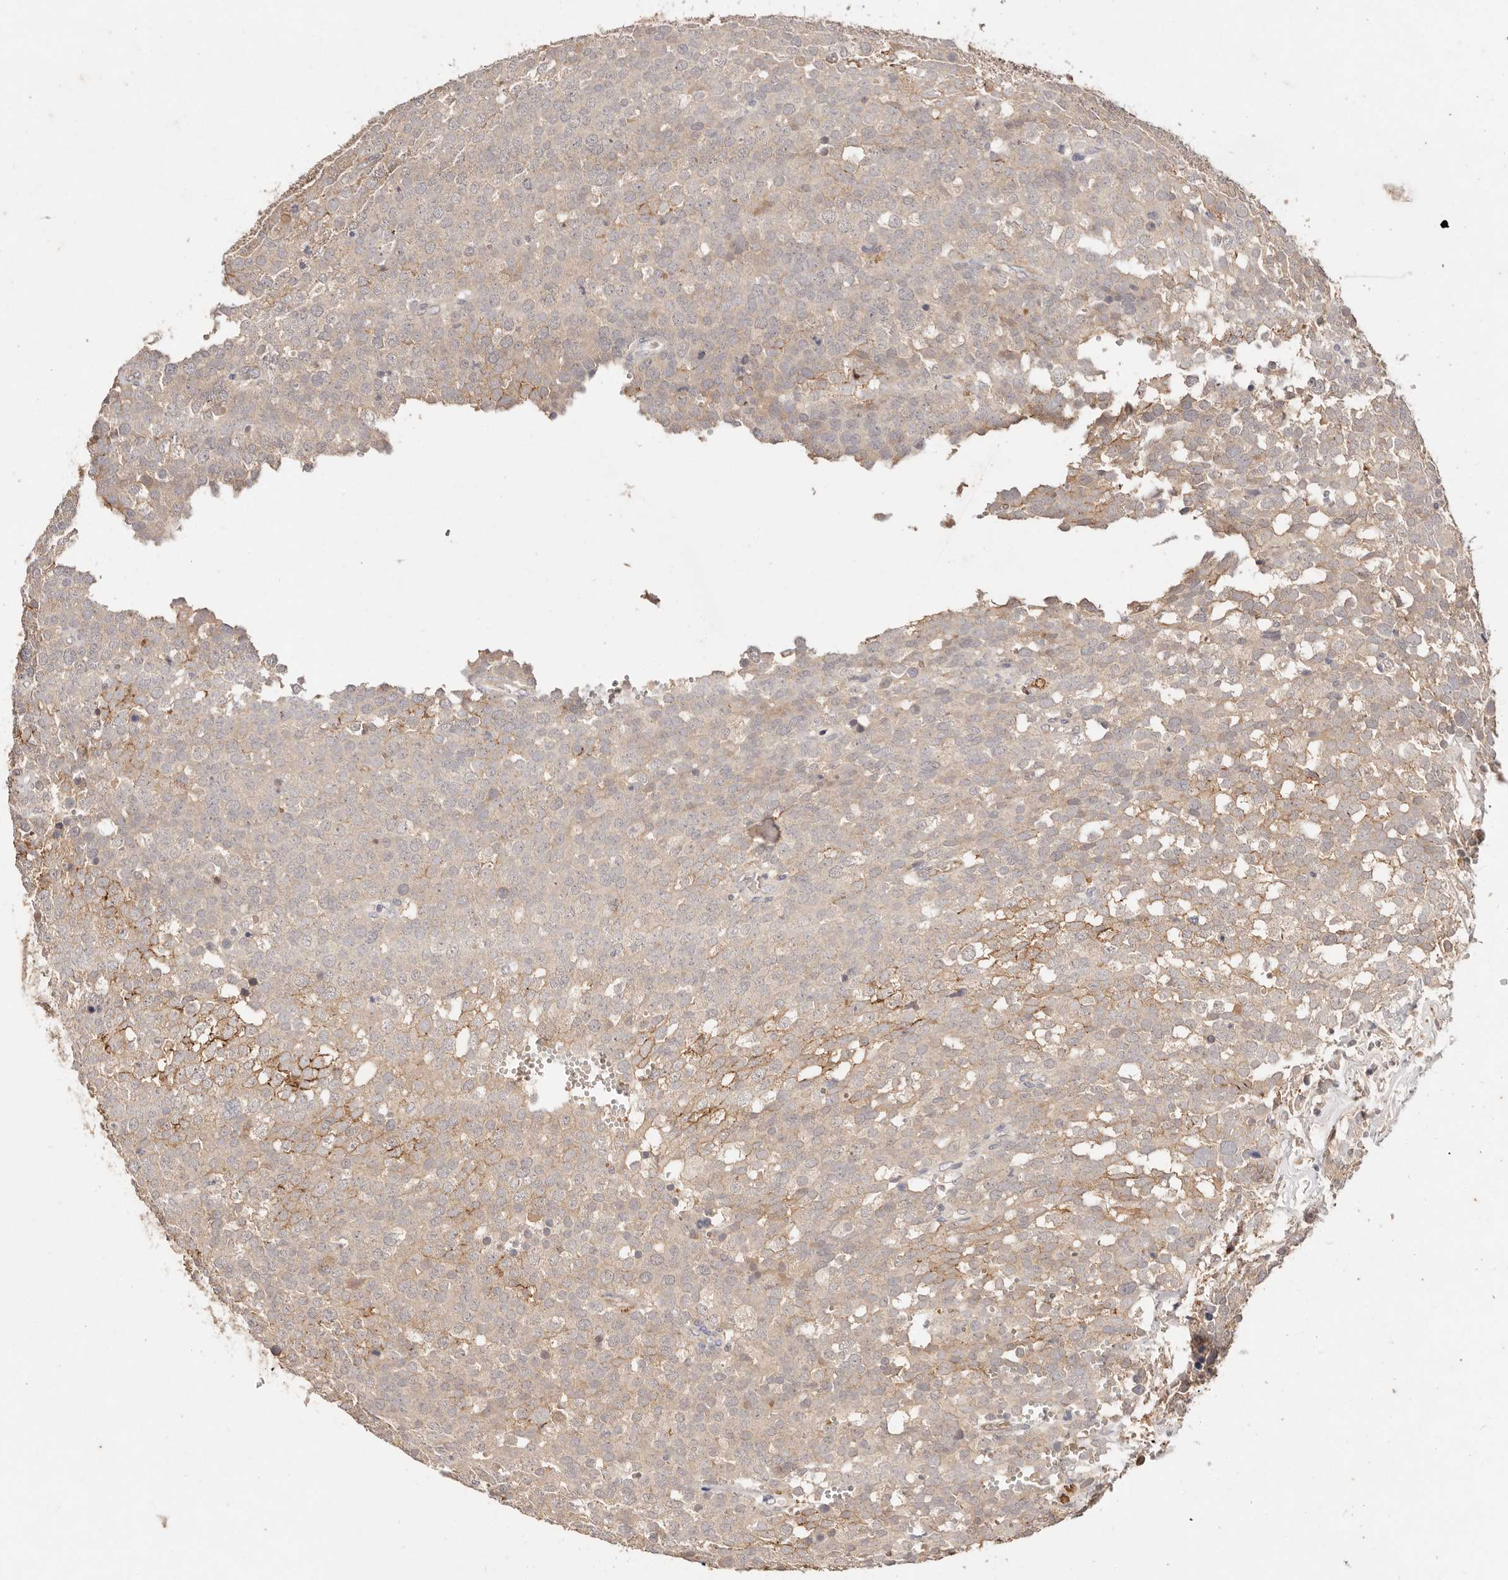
{"staining": {"intensity": "weak", "quantity": "25%-75%", "location": "cytoplasmic/membranous"}, "tissue": "testis cancer", "cell_type": "Tumor cells", "image_type": "cancer", "snomed": [{"axis": "morphology", "description": "Seminoma, NOS"}, {"axis": "topography", "description": "Testis"}], "caption": "Approximately 25%-75% of tumor cells in human testis seminoma demonstrate weak cytoplasmic/membranous protein positivity as visualized by brown immunohistochemical staining.", "gene": "CXADR", "patient": {"sex": "male", "age": 71}}